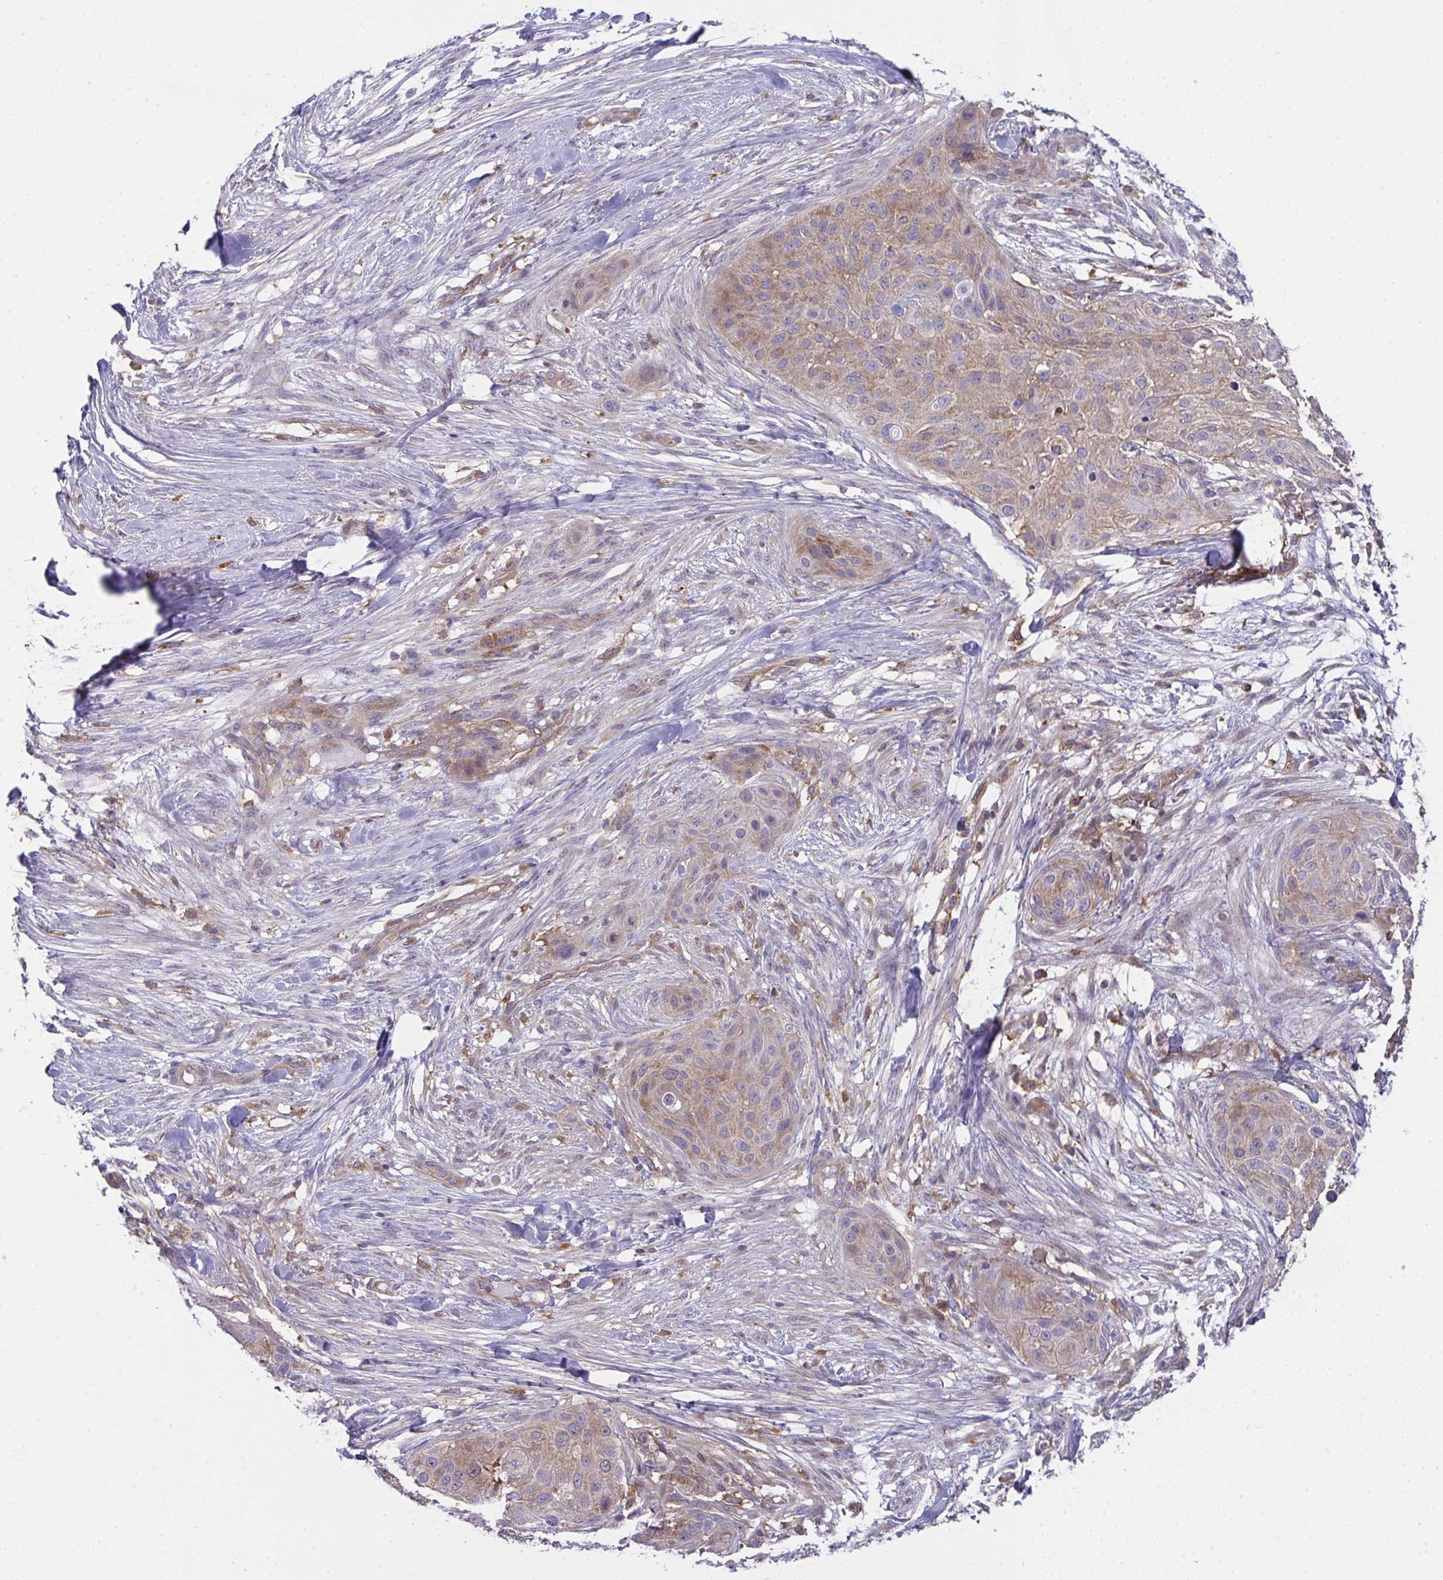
{"staining": {"intensity": "moderate", "quantity": "25%-75%", "location": "cytoplasmic/membranous"}, "tissue": "skin cancer", "cell_type": "Tumor cells", "image_type": "cancer", "snomed": [{"axis": "morphology", "description": "Squamous cell carcinoma, NOS"}, {"axis": "topography", "description": "Skin"}], "caption": "Approximately 25%-75% of tumor cells in human skin squamous cell carcinoma exhibit moderate cytoplasmic/membranous protein positivity as visualized by brown immunohistochemical staining.", "gene": "ALDH16A1", "patient": {"sex": "female", "age": 87}}